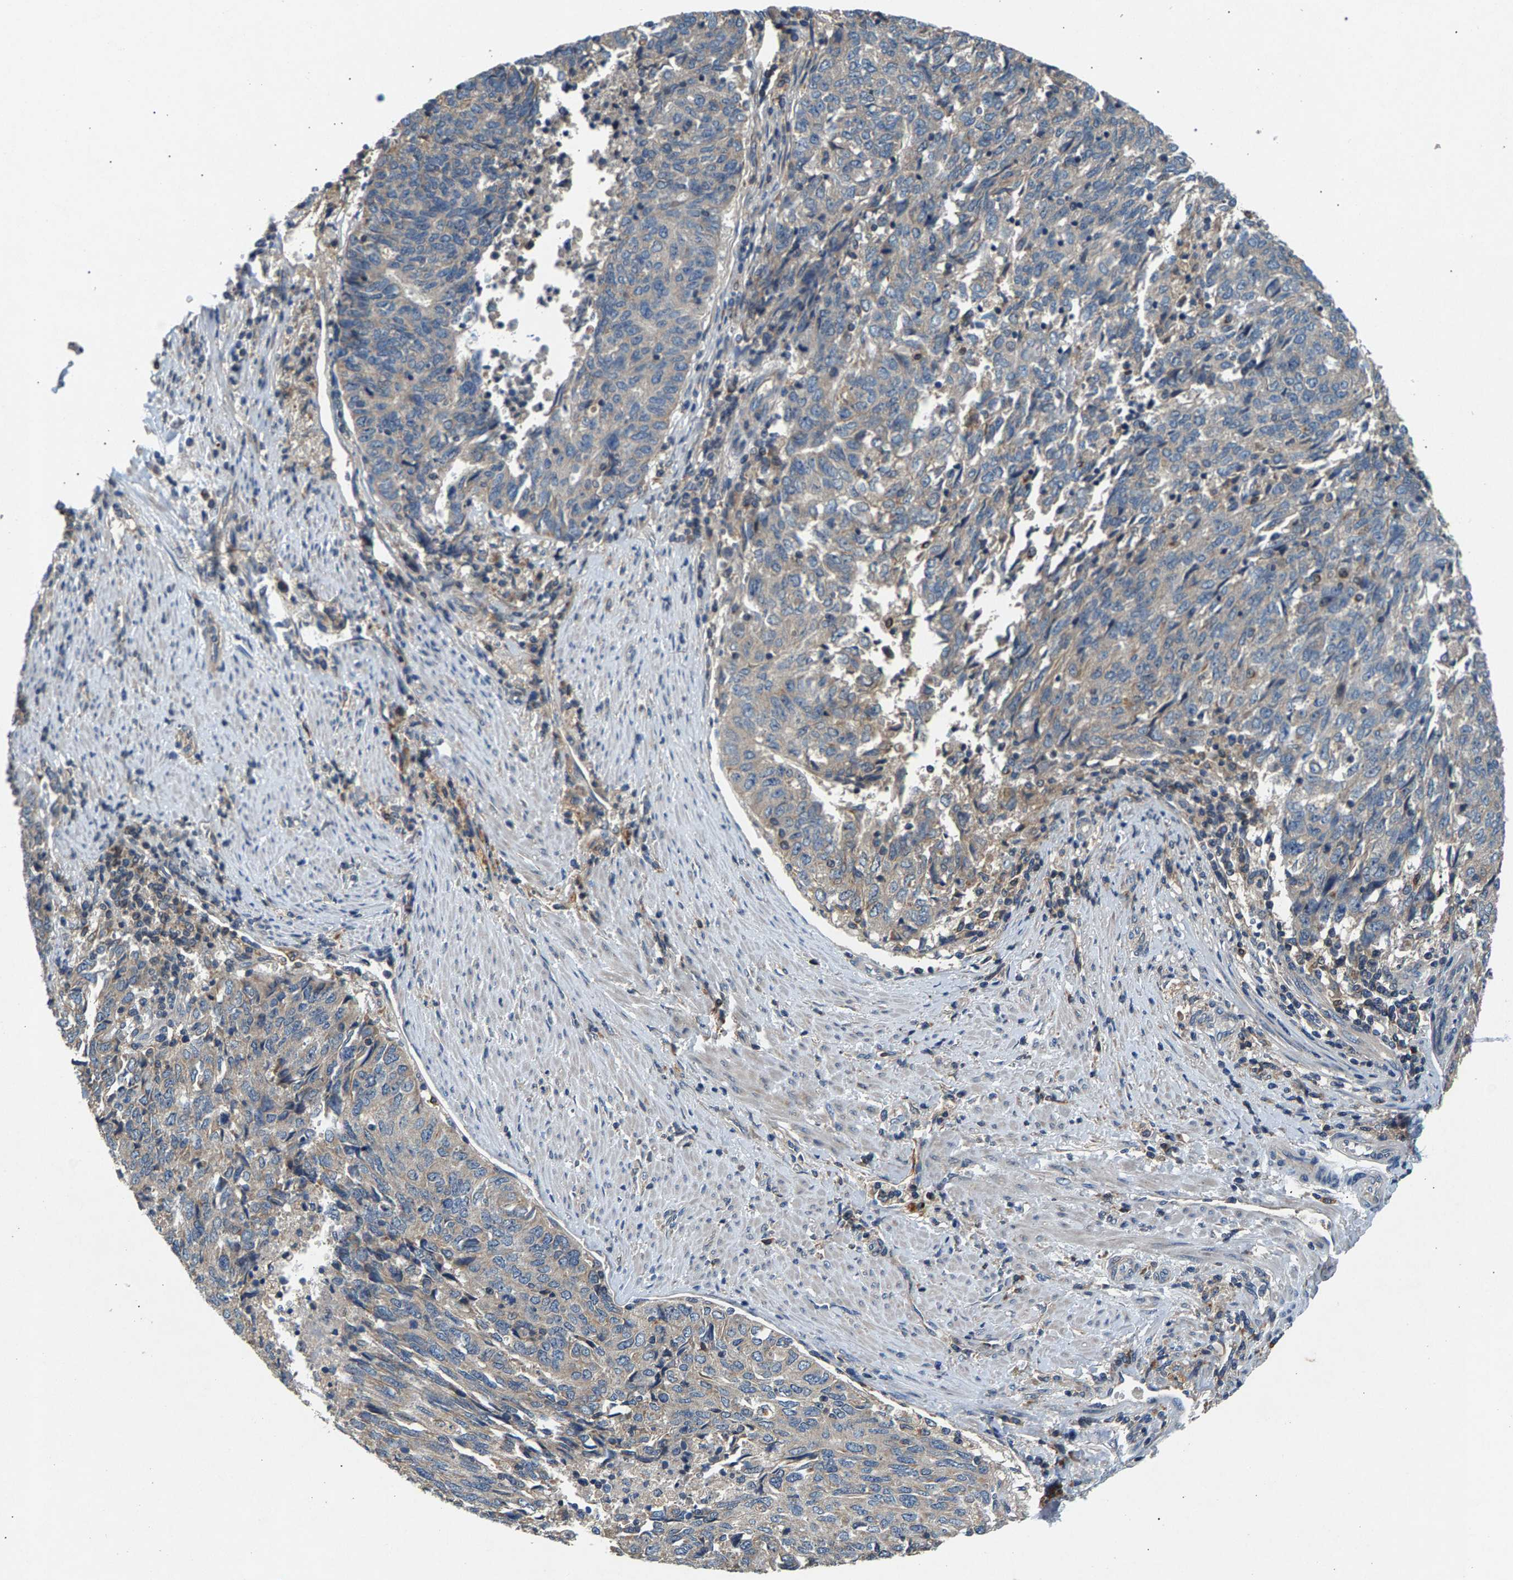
{"staining": {"intensity": "weak", "quantity": "25%-75%", "location": "cytoplasmic/membranous"}, "tissue": "endometrial cancer", "cell_type": "Tumor cells", "image_type": "cancer", "snomed": [{"axis": "morphology", "description": "Adenocarcinoma, NOS"}, {"axis": "topography", "description": "Endometrium"}], "caption": "An IHC micrograph of neoplastic tissue is shown. Protein staining in brown labels weak cytoplasmic/membranous positivity in endometrial cancer (adenocarcinoma) within tumor cells.", "gene": "NT5C", "patient": {"sex": "female", "age": 80}}